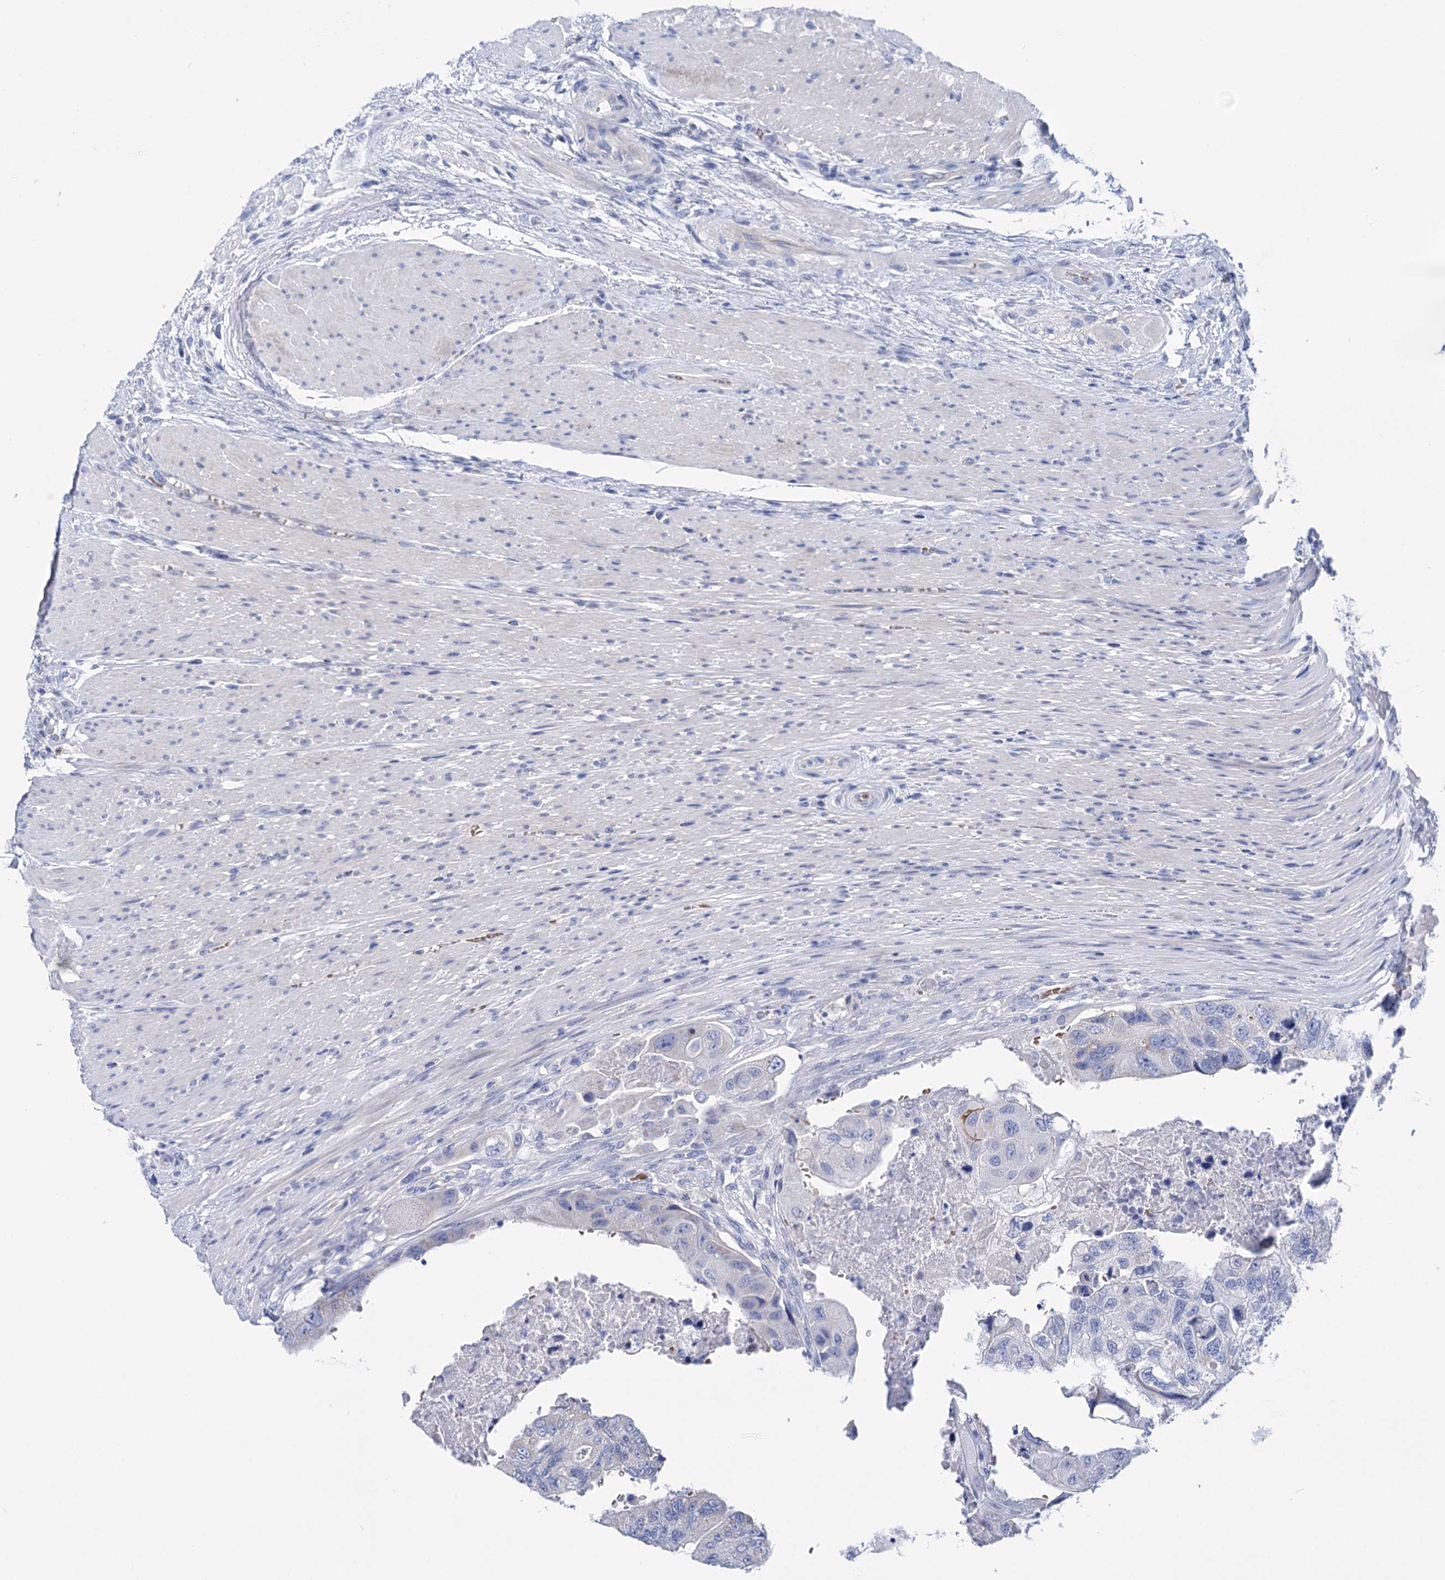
{"staining": {"intensity": "negative", "quantity": "none", "location": "none"}, "tissue": "colorectal cancer", "cell_type": "Tumor cells", "image_type": "cancer", "snomed": [{"axis": "morphology", "description": "Adenocarcinoma, NOS"}, {"axis": "topography", "description": "Rectum"}], "caption": "Human colorectal adenocarcinoma stained for a protein using immunohistochemistry (IHC) demonstrates no expression in tumor cells.", "gene": "YARS2", "patient": {"sex": "male", "age": 63}}